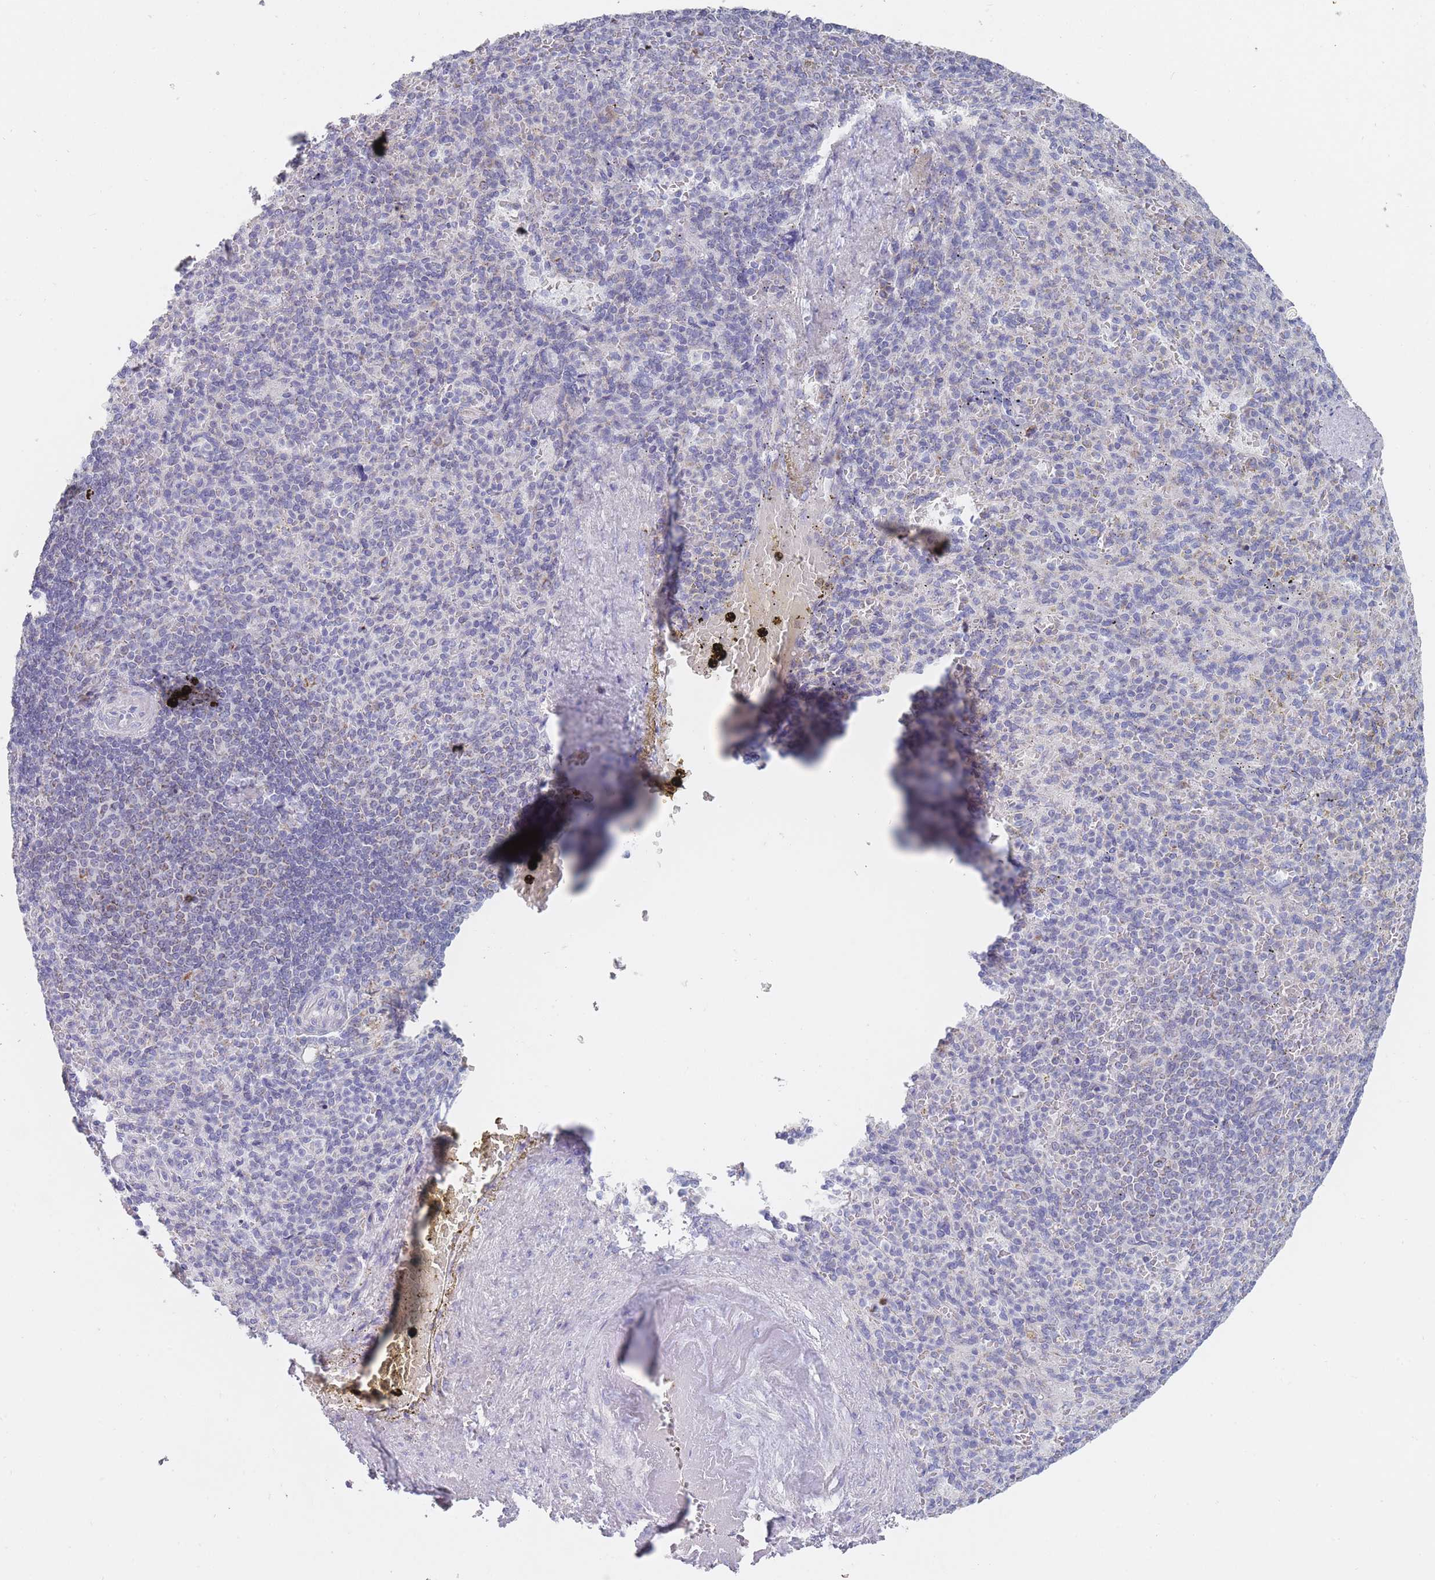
{"staining": {"intensity": "negative", "quantity": "none", "location": "none"}, "tissue": "spleen", "cell_type": "Cells in red pulp", "image_type": "normal", "snomed": [{"axis": "morphology", "description": "Normal tissue, NOS"}, {"axis": "topography", "description": "Spleen"}], "caption": "Immunohistochemical staining of benign spleen demonstrates no significant staining in cells in red pulp. (DAB (3,3'-diaminobenzidine) immunohistochemistry visualized using brightfield microscopy, high magnification).", "gene": "MRPS14", "patient": {"sex": "female", "age": 74}}